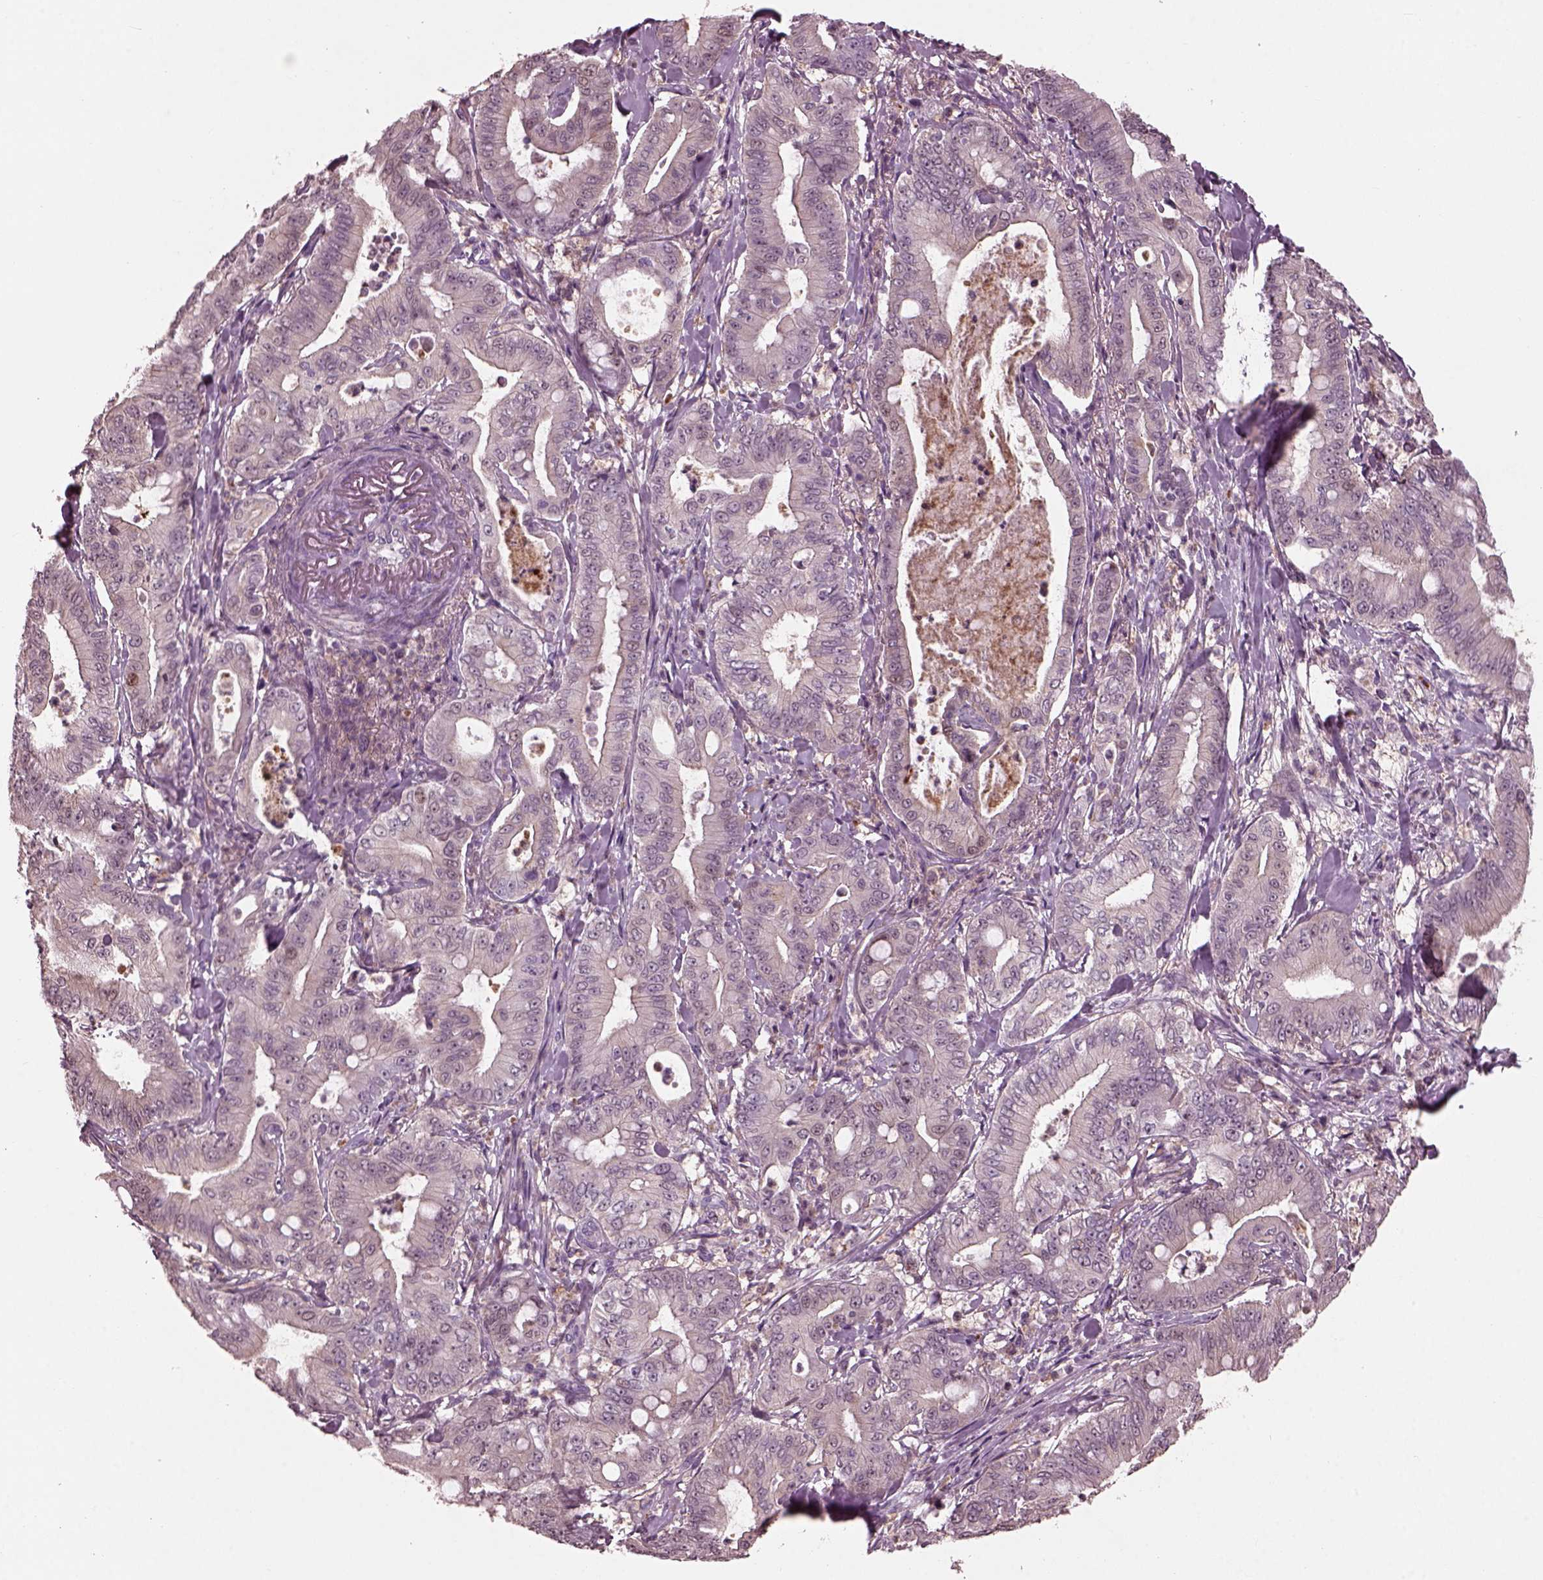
{"staining": {"intensity": "negative", "quantity": "none", "location": "none"}, "tissue": "pancreatic cancer", "cell_type": "Tumor cells", "image_type": "cancer", "snomed": [{"axis": "morphology", "description": "Adenocarcinoma, NOS"}, {"axis": "topography", "description": "Pancreas"}], "caption": "A micrograph of human adenocarcinoma (pancreatic) is negative for staining in tumor cells.", "gene": "BFSP1", "patient": {"sex": "male", "age": 71}}